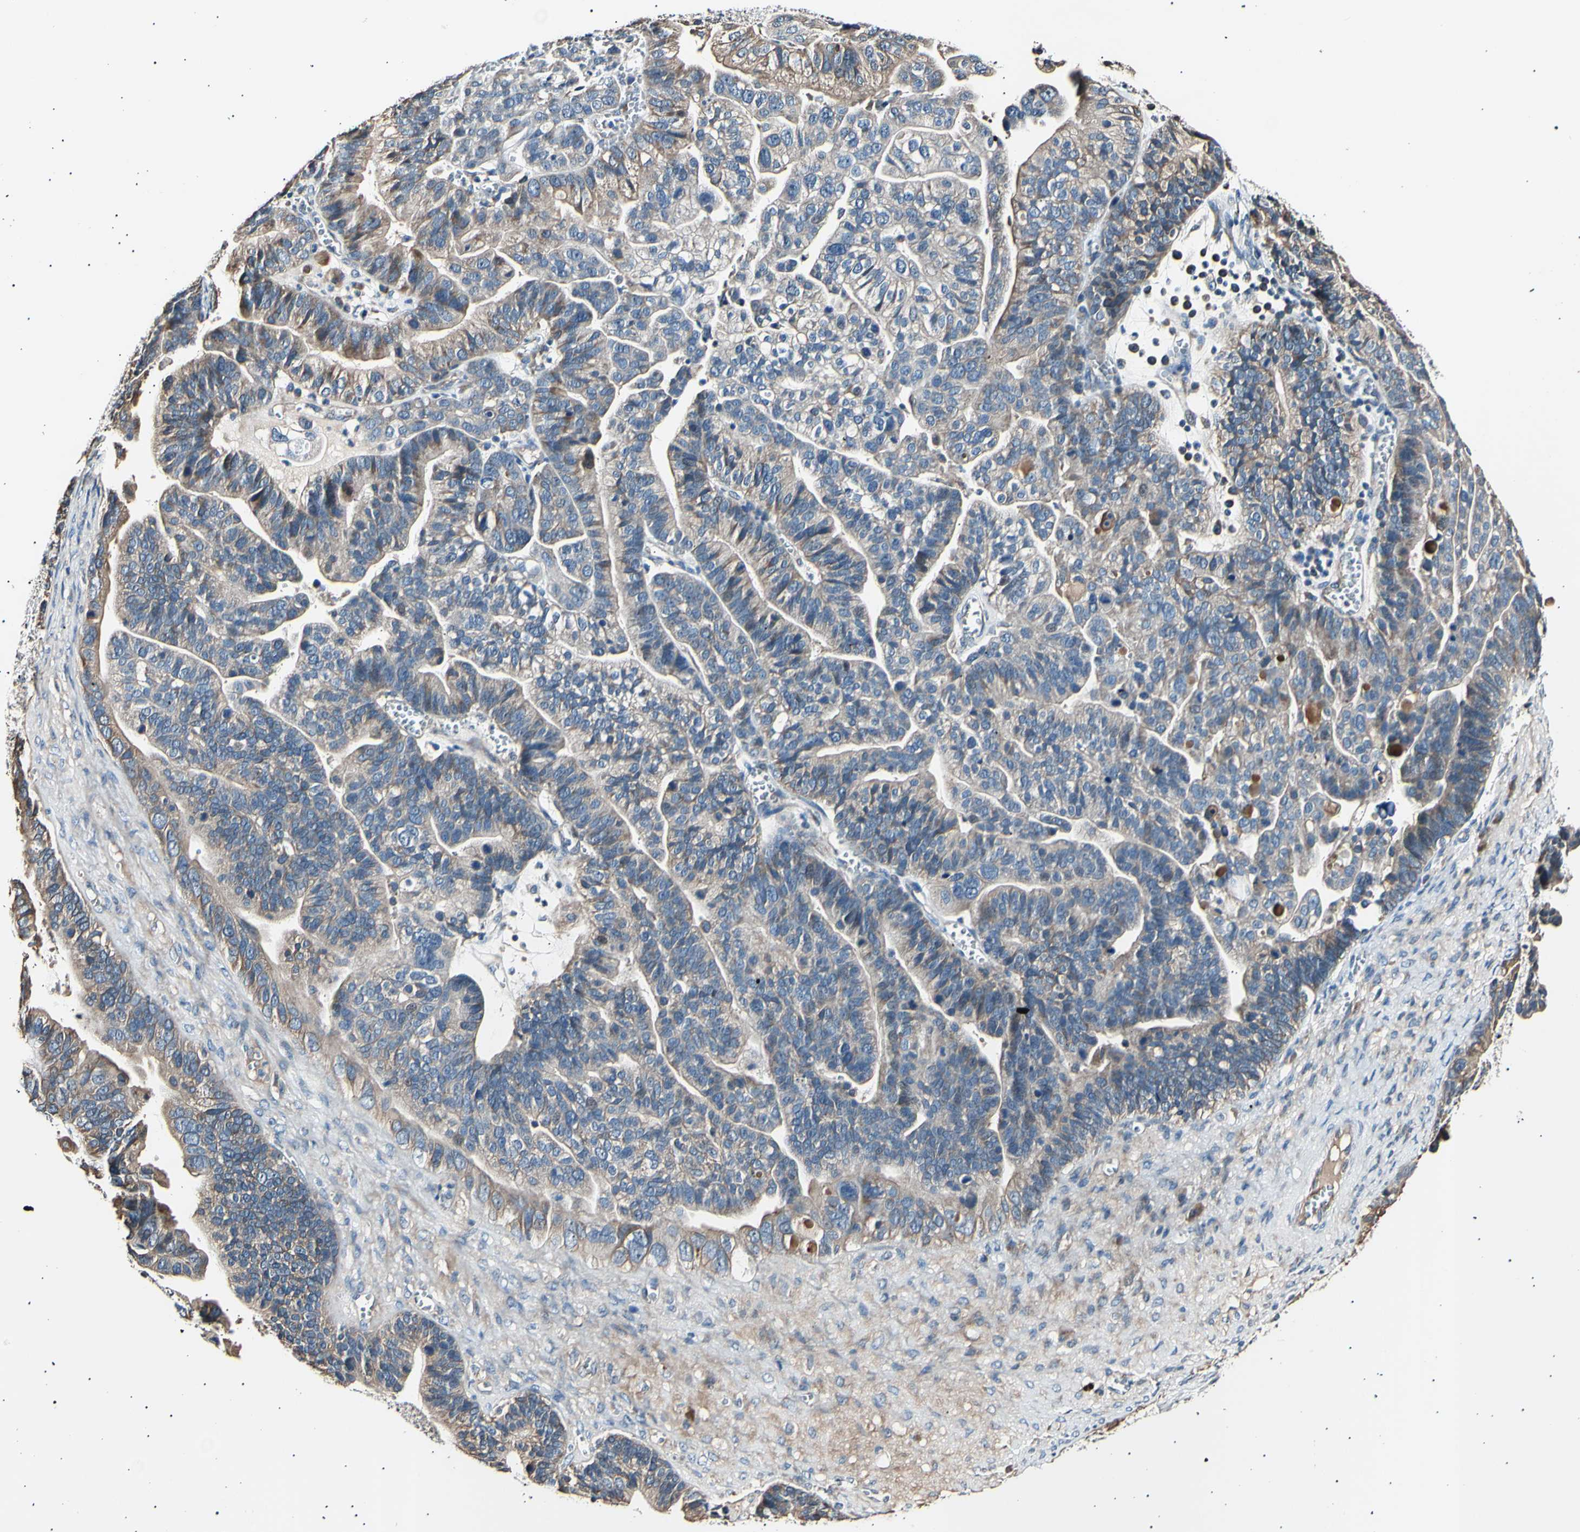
{"staining": {"intensity": "moderate", "quantity": ">75%", "location": "cytoplasmic/membranous"}, "tissue": "ovarian cancer", "cell_type": "Tumor cells", "image_type": "cancer", "snomed": [{"axis": "morphology", "description": "Cystadenocarcinoma, serous, NOS"}, {"axis": "topography", "description": "Ovary"}], "caption": "Ovarian cancer (serous cystadenocarcinoma) tissue demonstrates moderate cytoplasmic/membranous expression in approximately >75% of tumor cells, visualized by immunohistochemistry.", "gene": "ITGA6", "patient": {"sex": "female", "age": 56}}